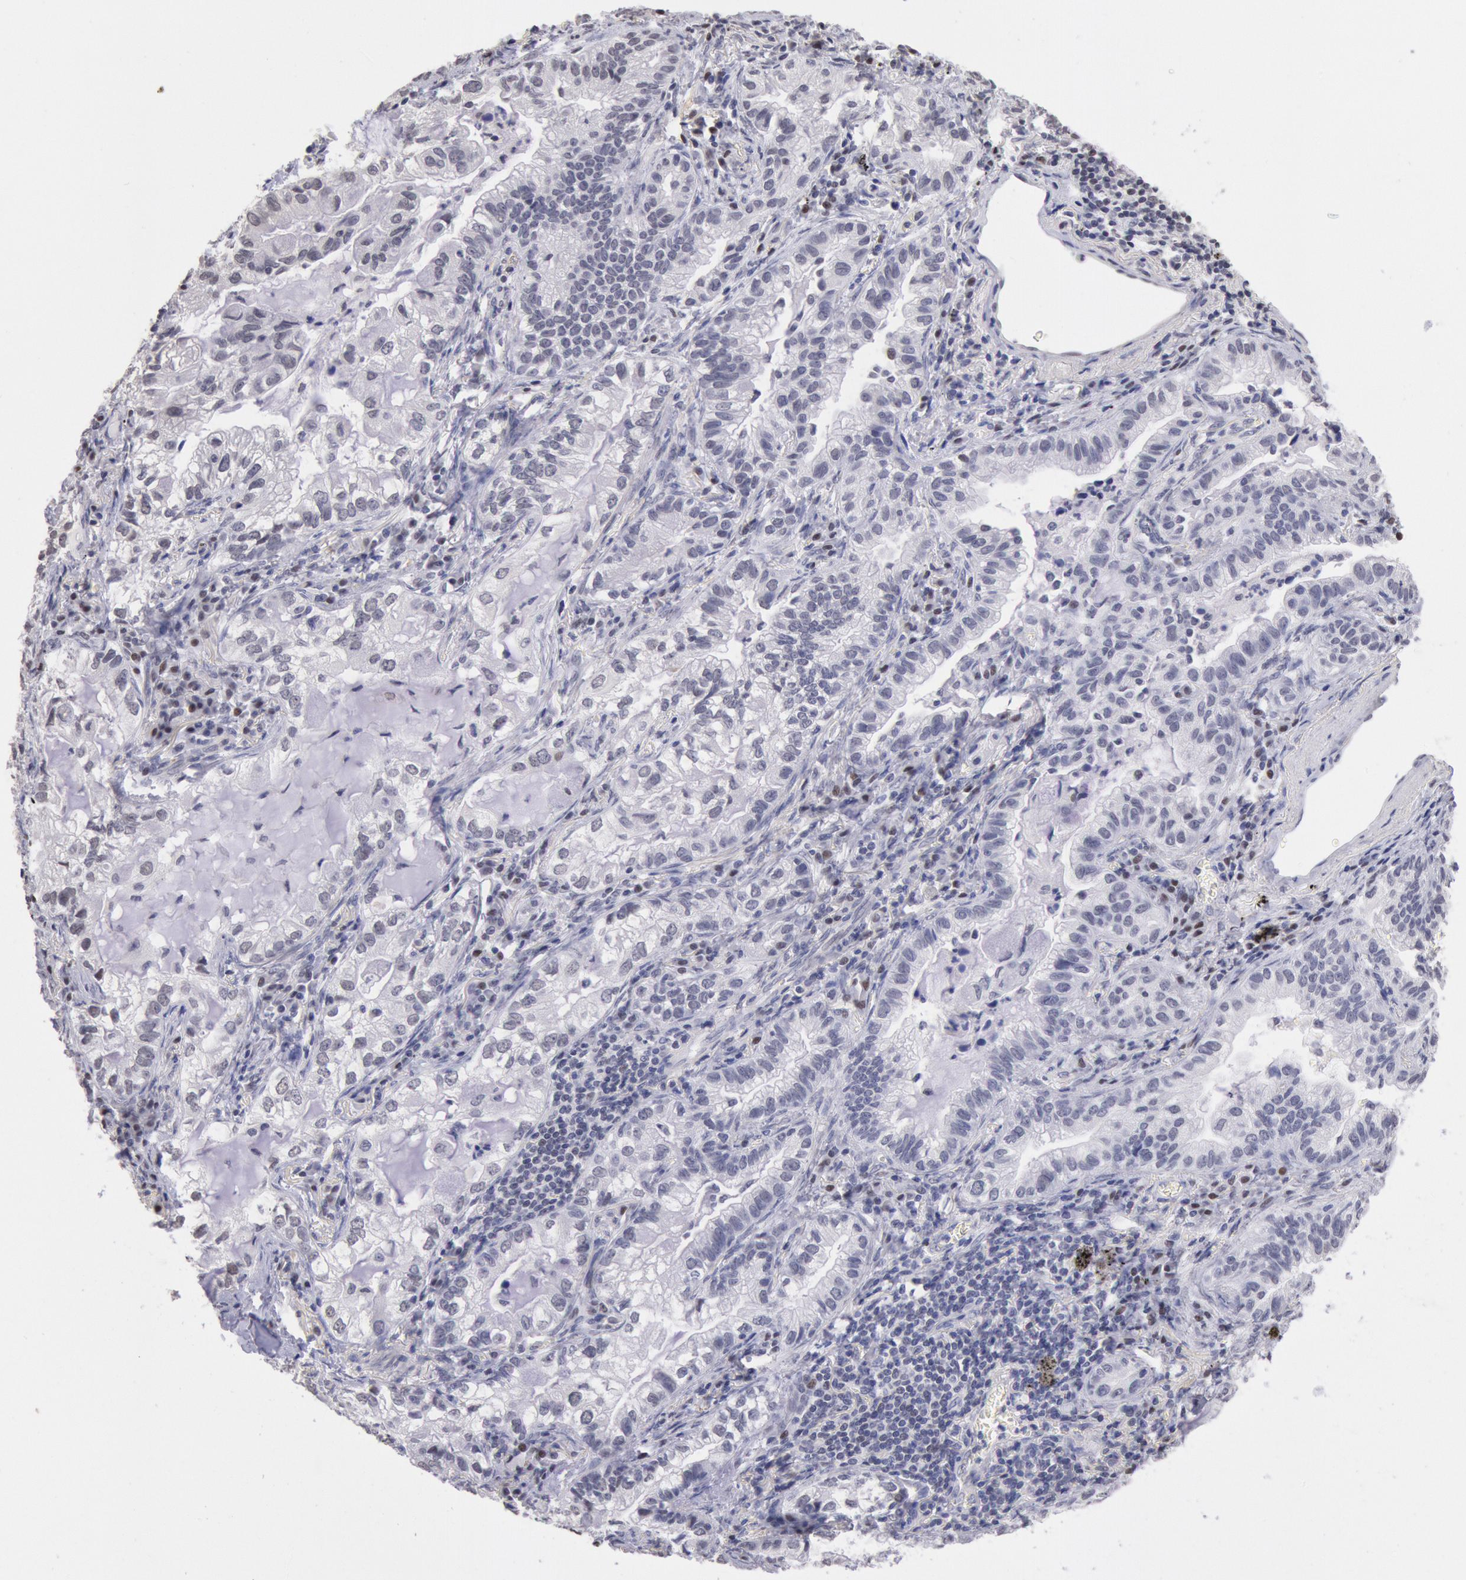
{"staining": {"intensity": "negative", "quantity": "none", "location": "none"}, "tissue": "lung cancer", "cell_type": "Tumor cells", "image_type": "cancer", "snomed": [{"axis": "morphology", "description": "Adenocarcinoma, NOS"}, {"axis": "topography", "description": "Lung"}], "caption": "Immunohistochemistry image of neoplastic tissue: lung cancer (adenocarcinoma) stained with DAB reveals no significant protein expression in tumor cells. The staining was performed using DAB to visualize the protein expression in brown, while the nuclei were stained in blue with hematoxylin (Magnification: 20x).", "gene": "MYH7", "patient": {"sex": "female", "age": 50}}